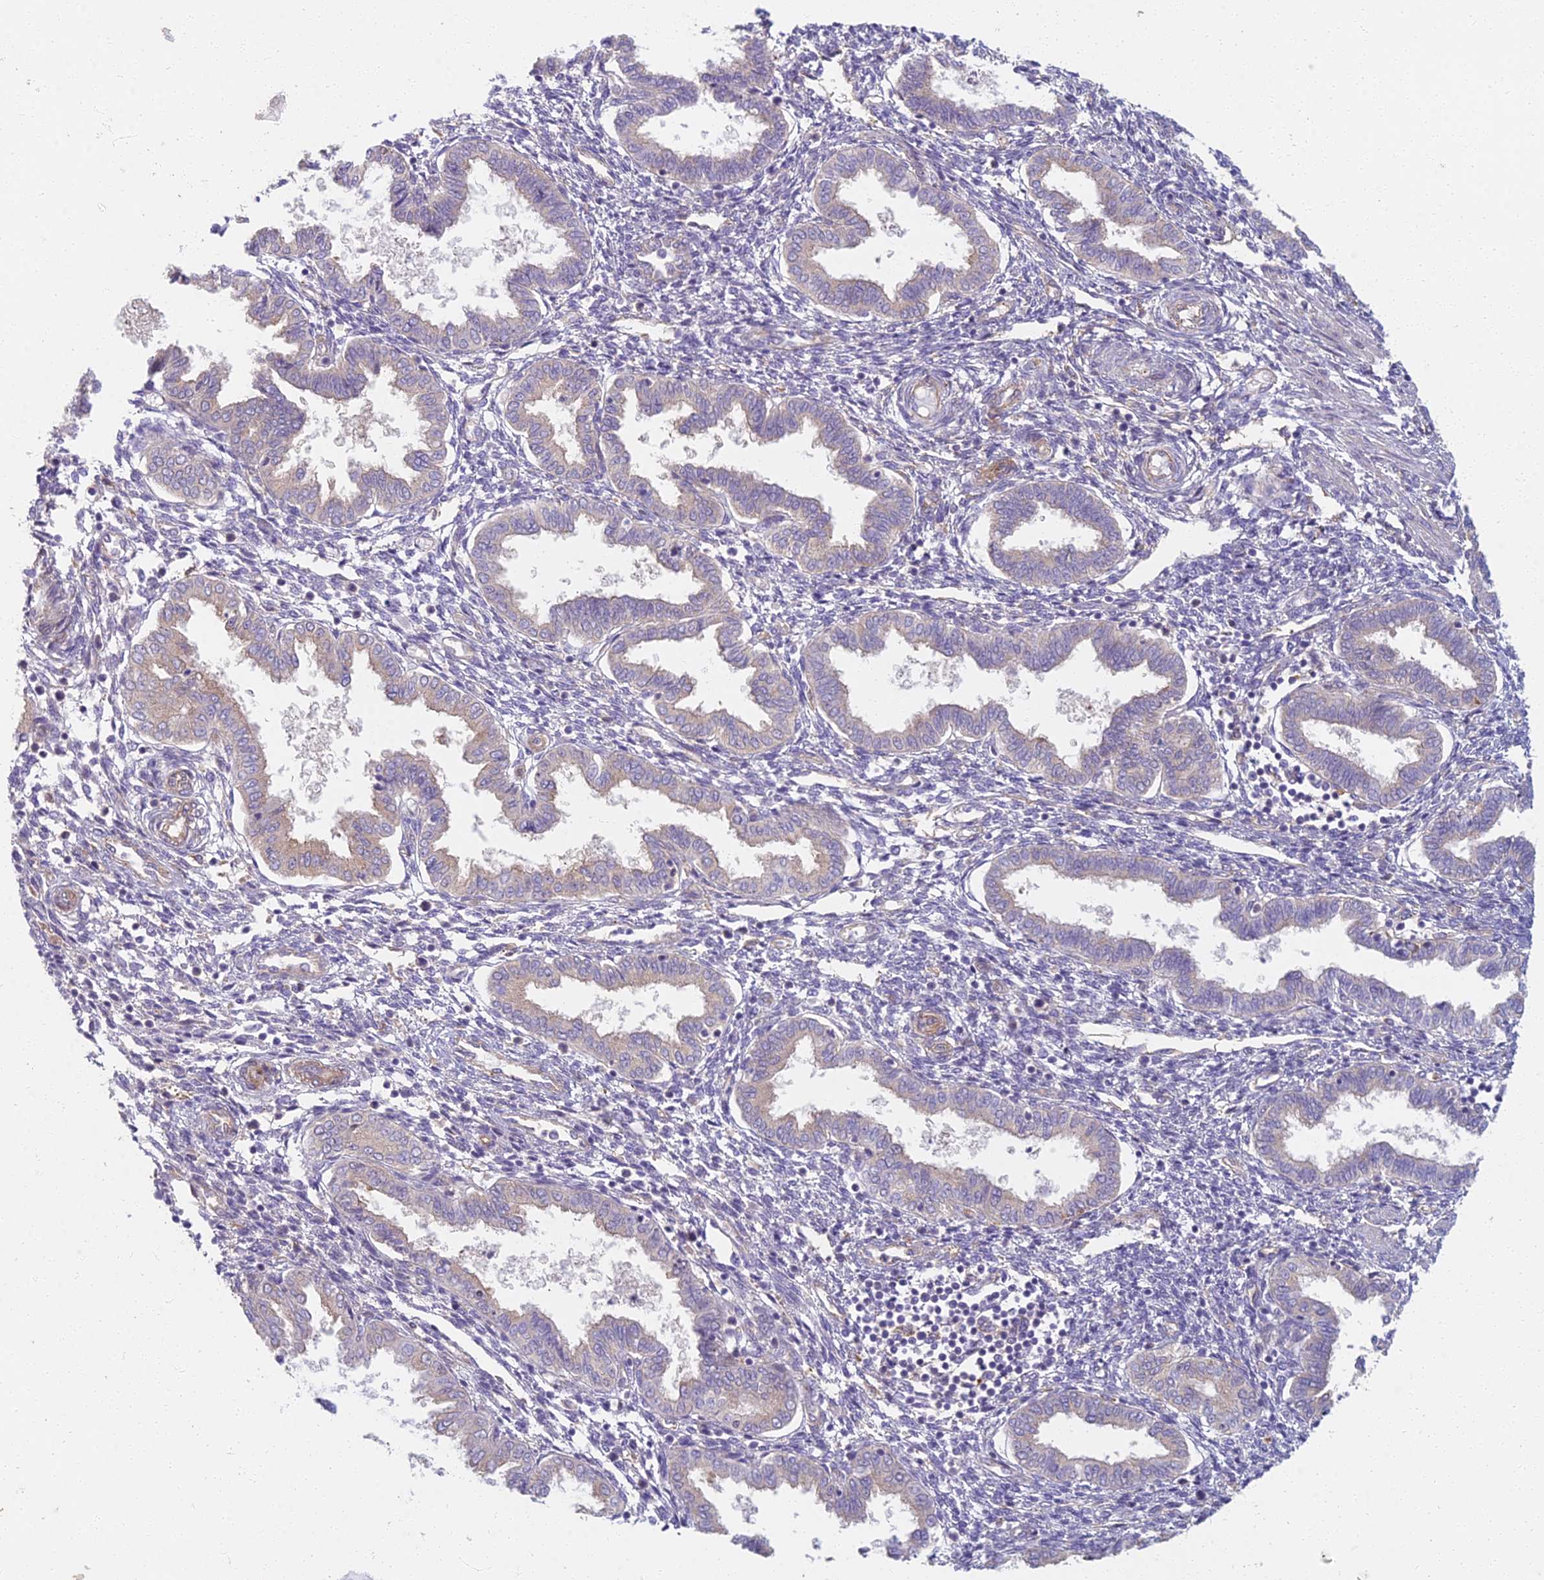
{"staining": {"intensity": "negative", "quantity": "none", "location": "none"}, "tissue": "endometrium", "cell_type": "Cells in endometrial stroma", "image_type": "normal", "snomed": [{"axis": "morphology", "description": "Normal tissue, NOS"}, {"axis": "topography", "description": "Endometrium"}], "caption": "DAB (3,3'-diaminobenzidine) immunohistochemical staining of benign human endometrium reveals no significant expression in cells in endometrial stroma. The staining was performed using DAB (3,3'-diaminobenzidine) to visualize the protein expression in brown, while the nuclei were stained in blue with hematoxylin (Magnification: 20x).", "gene": "RBSN", "patient": {"sex": "female", "age": 33}}